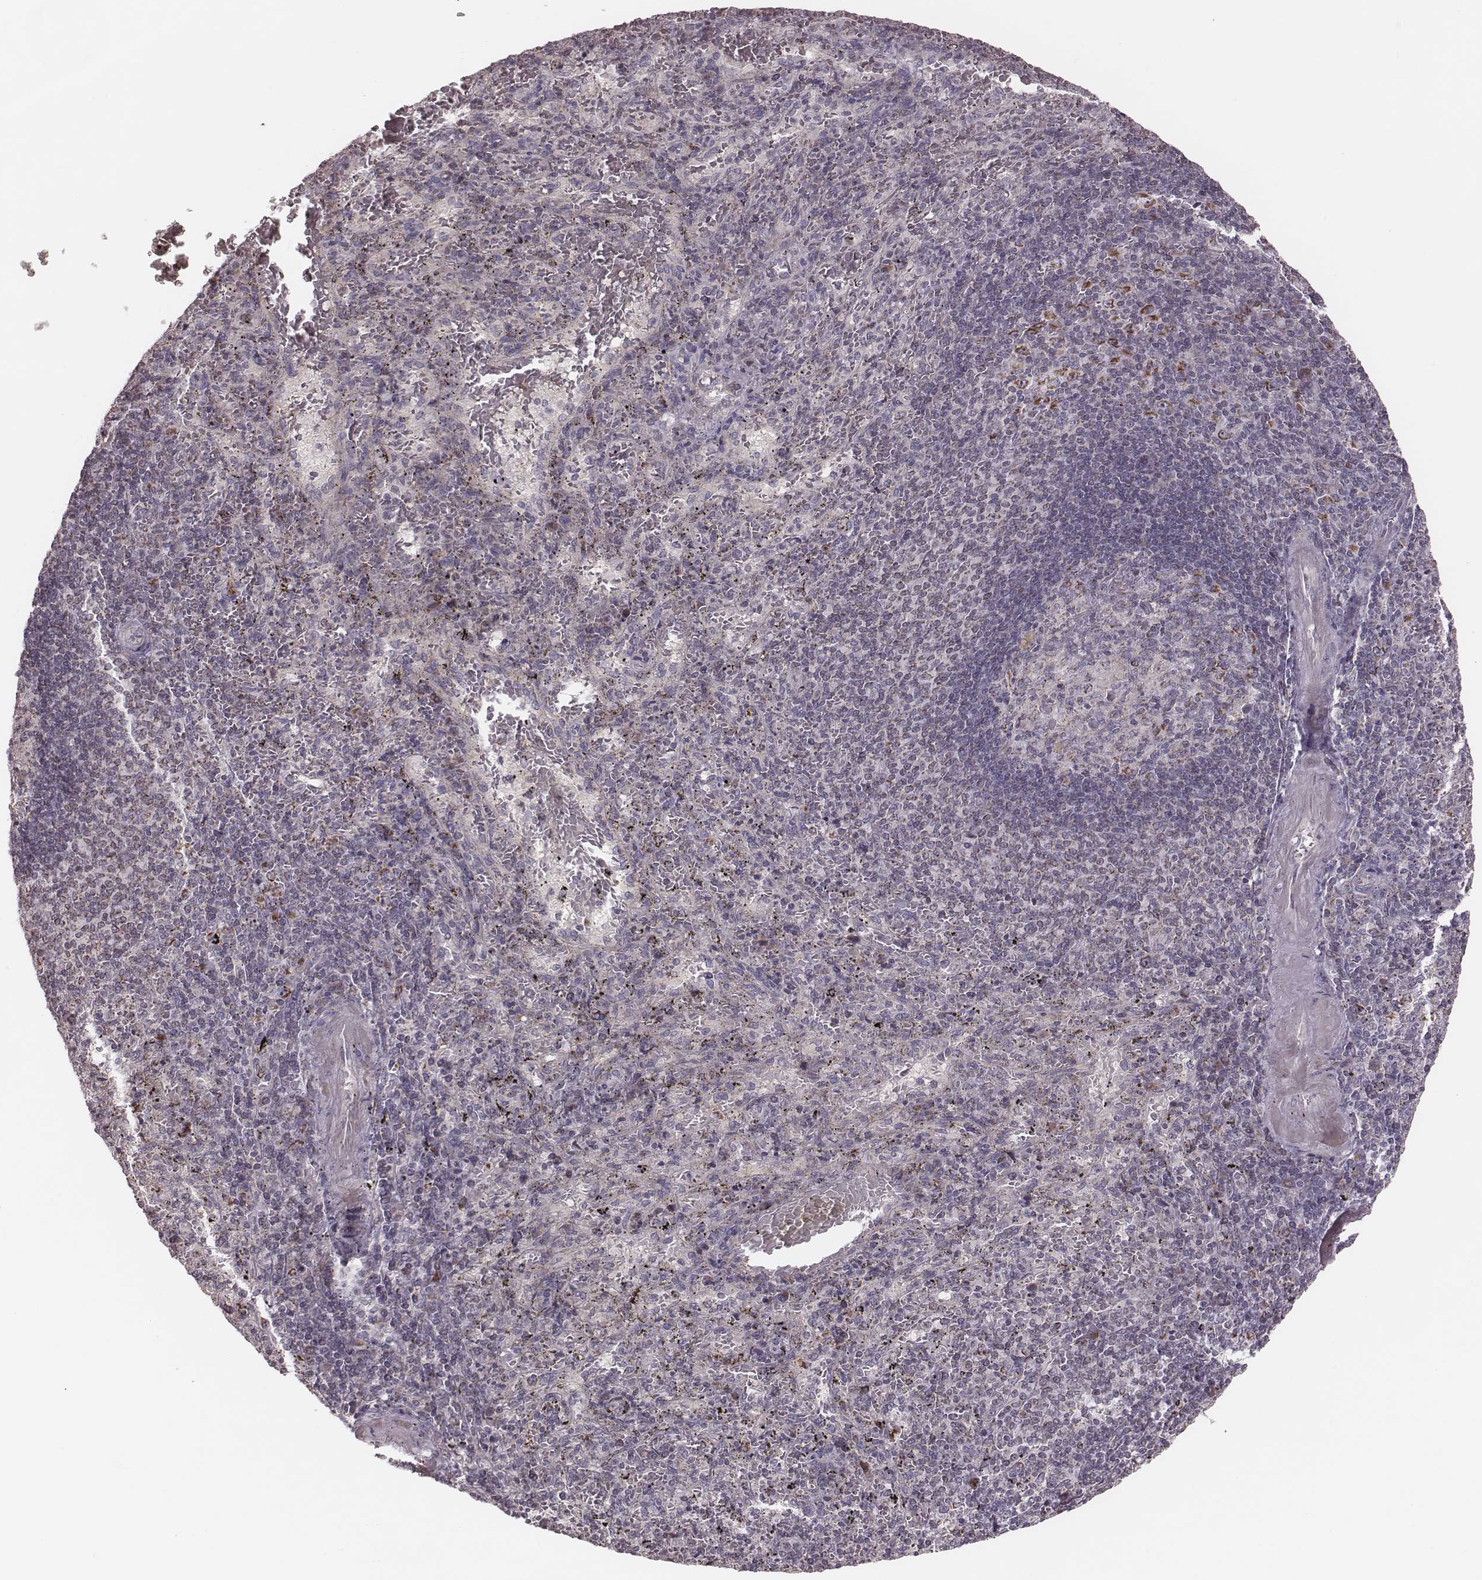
{"staining": {"intensity": "strong", "quantity": "<25%", "location": "cytoplasmic/membranous"}, "tissue": "spleen", "cell_type": "Cells in red pulp", "image_type": "normal", "snomed": [{"axis": "morphology", "description": "Normal tissue, NOS"}, {"axis": "topography", "description": "Spleen"}], "caption": "About <25% of cells in red pulp in benign spleen reveal strong cytoplasmic/membranous protein staining as visualized by brown immunohistochemical staining.", "gene": "MRPS27", "patient": {"sex": "male", "age": 57}}